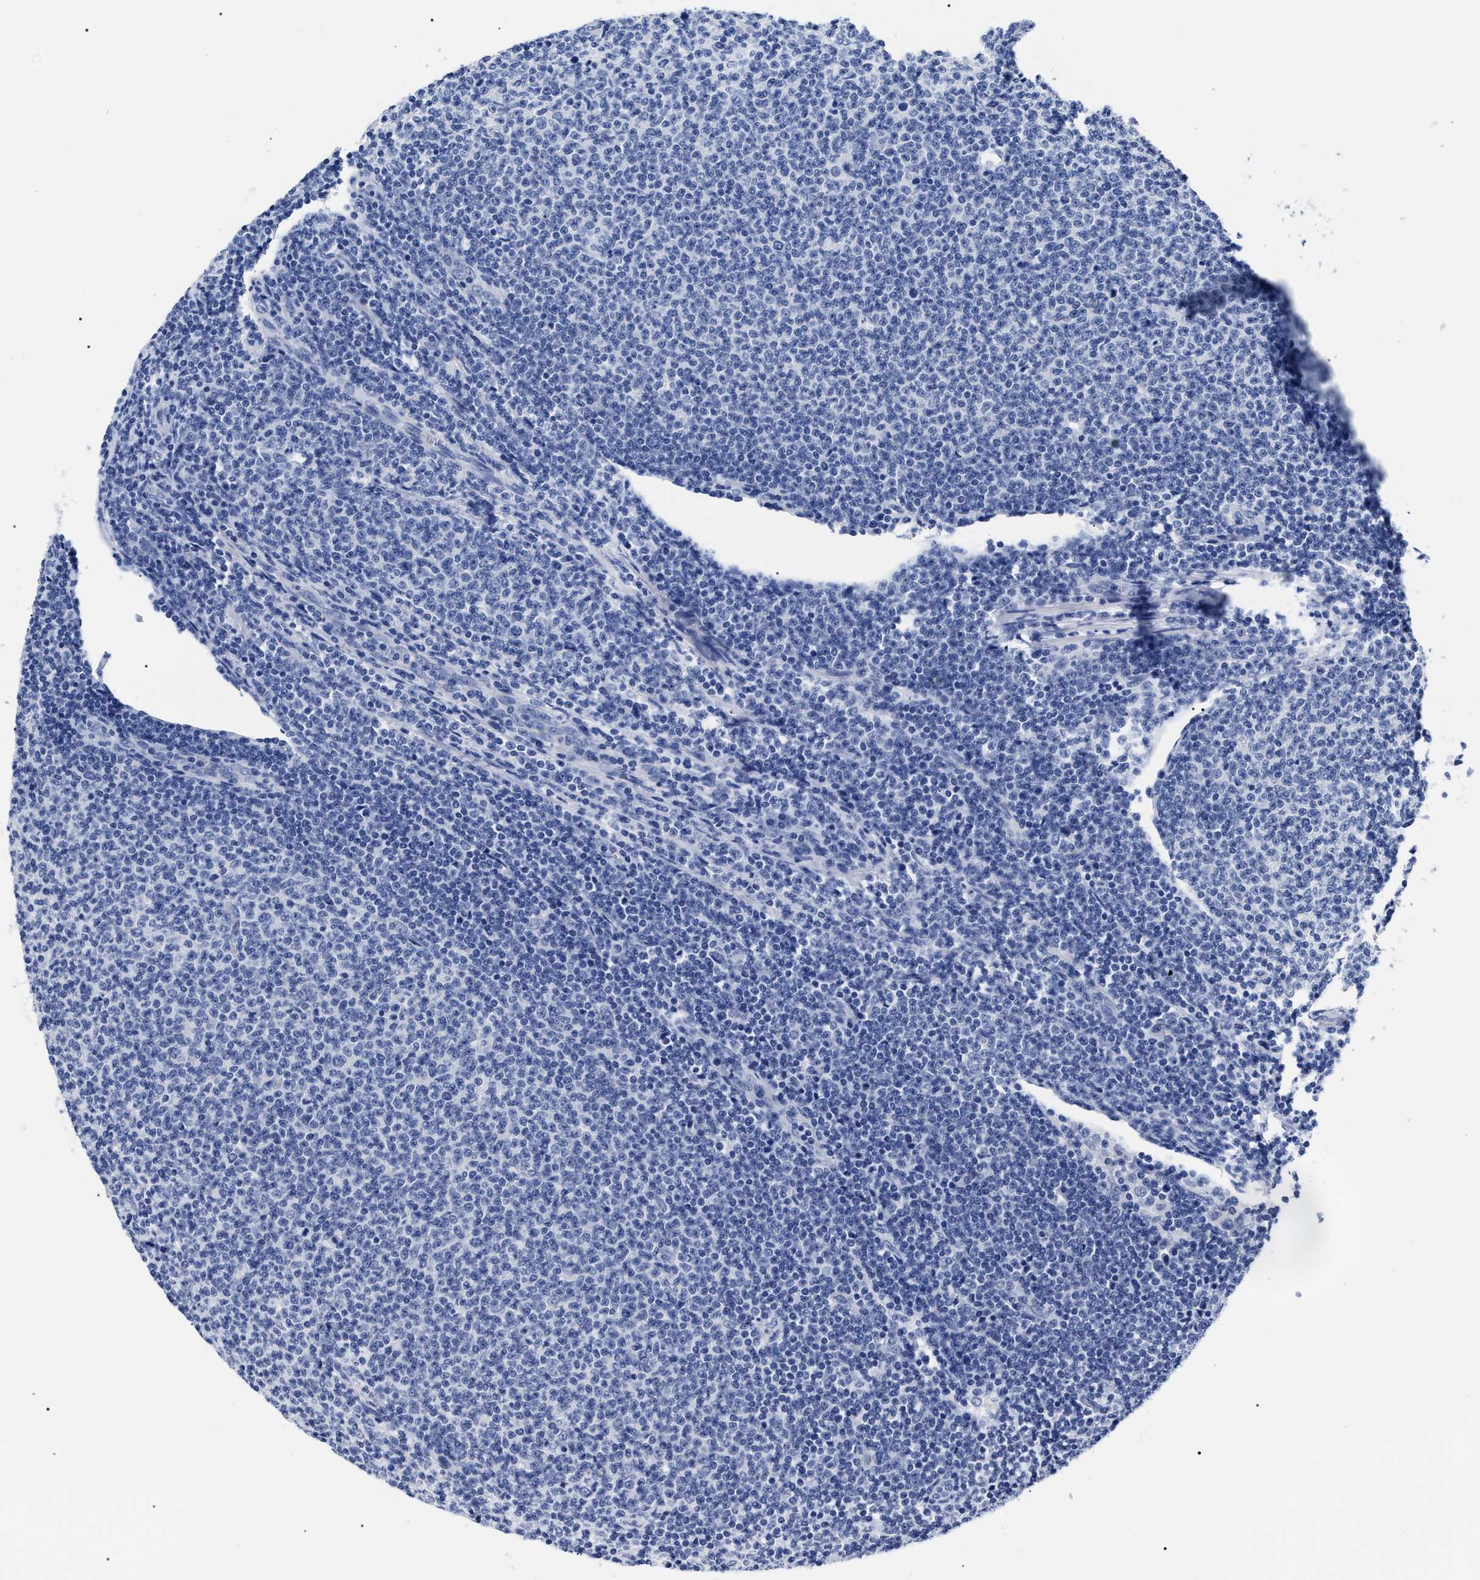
{"staining": {"intensity": "negative", "quantity": "none", "location": "none"}, "tissue": "lymphoma", "cell_type": "Tumor cells", "image_type": "cancer", "snomed": [{"axis": "morphology", "description": "Malignant lymphoma, non-Hodgkin's type, Low grade"}, {"axis": "topography", "description": "Lymph node"}], "caption": "Immunohistochemical staining of malignant lymphoma, non-Hodgkin's type (low-grade) demonstrates no significant expression in tumor cells. Nuclei are stained in blue.", "gene": "ALPG", "patient": {"sex": "male", "age": 66}}